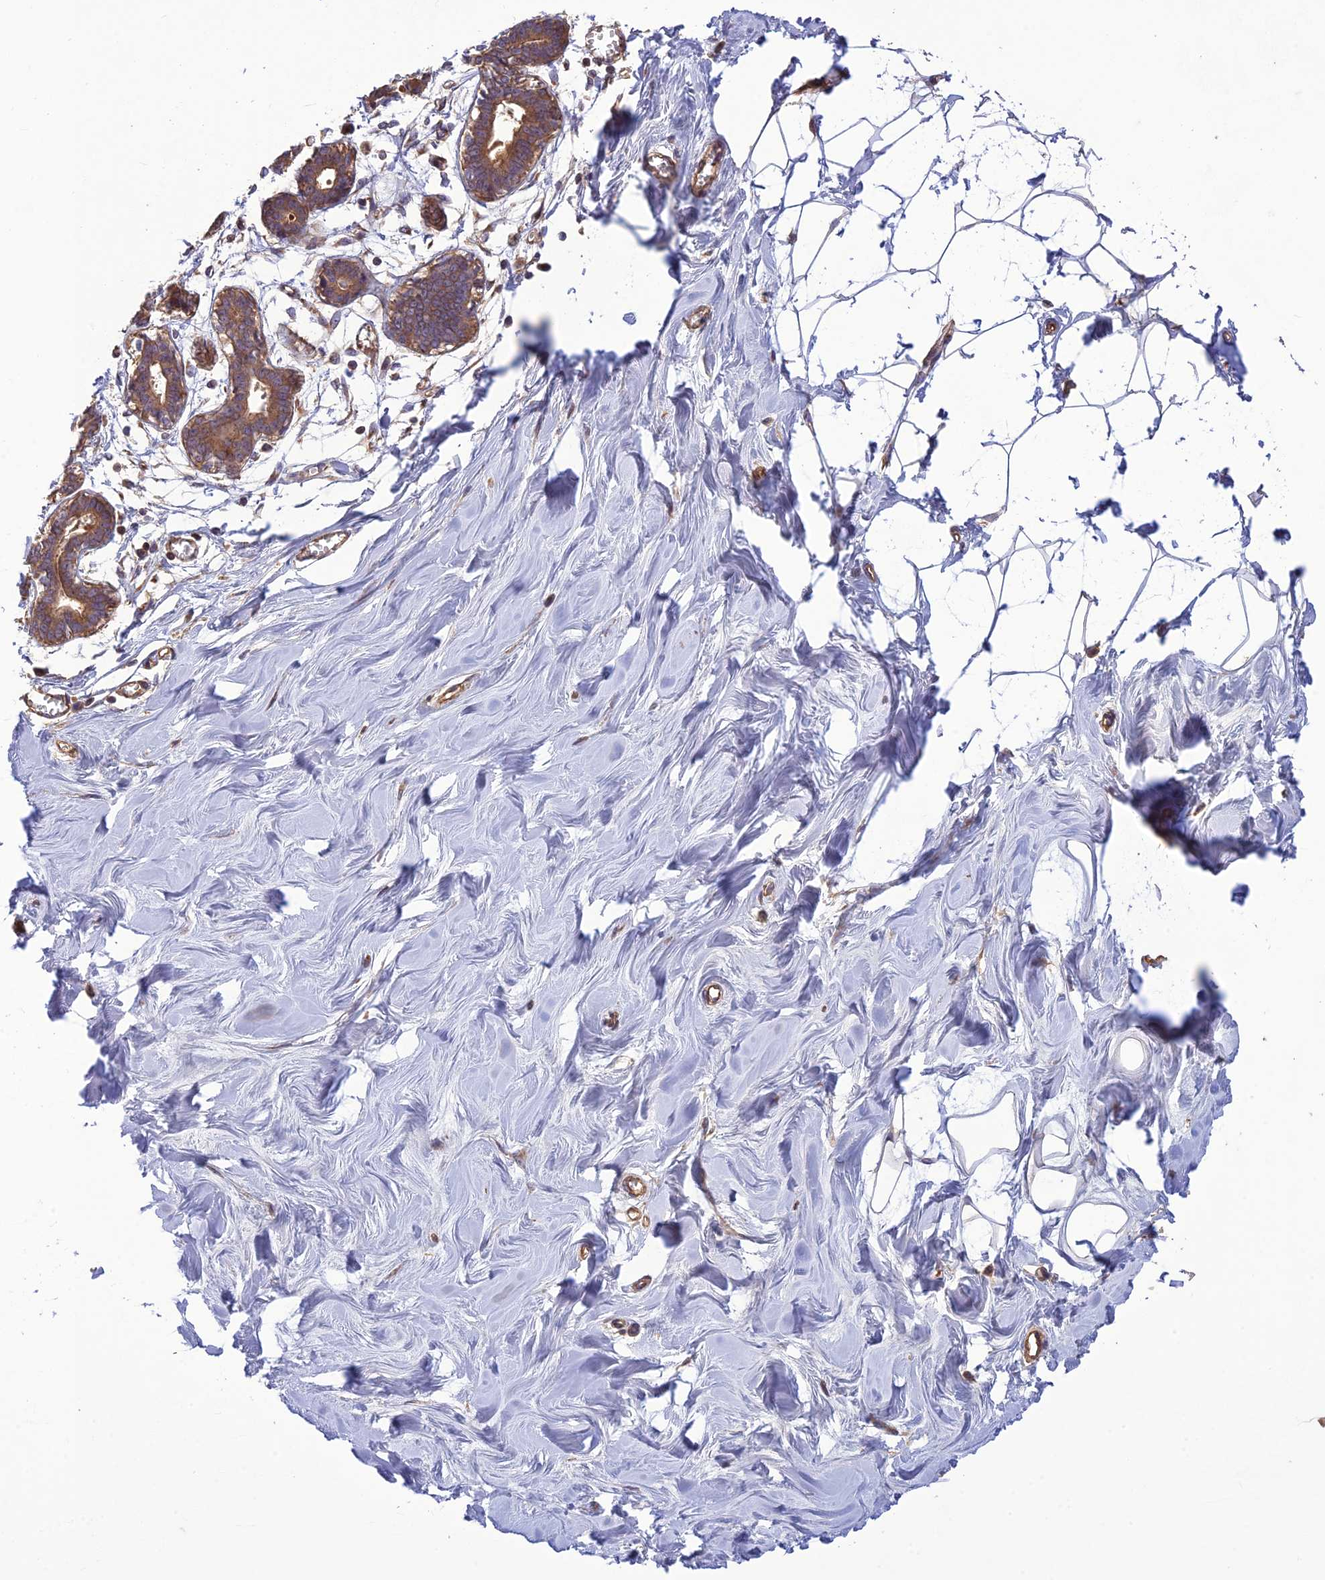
{"staining": {"intensity": "negative", "quantity": "none", "location": "none"}, "tissue": "breast", "cell_type": "Adipocytes", "image_type": "normal", "snomed": [{"axis": "morphology", "description": "Normal tissue, NOS"}, {"axis": "topography", "description": "Breast"}], "caption": "Immunohistochemistry (IHC) of normal breast exhibits no staining in adipocytes. Nuclei are stained in blue.", "gene": "TMEM131L", "patient": {"sex": "female", "age": 27}}